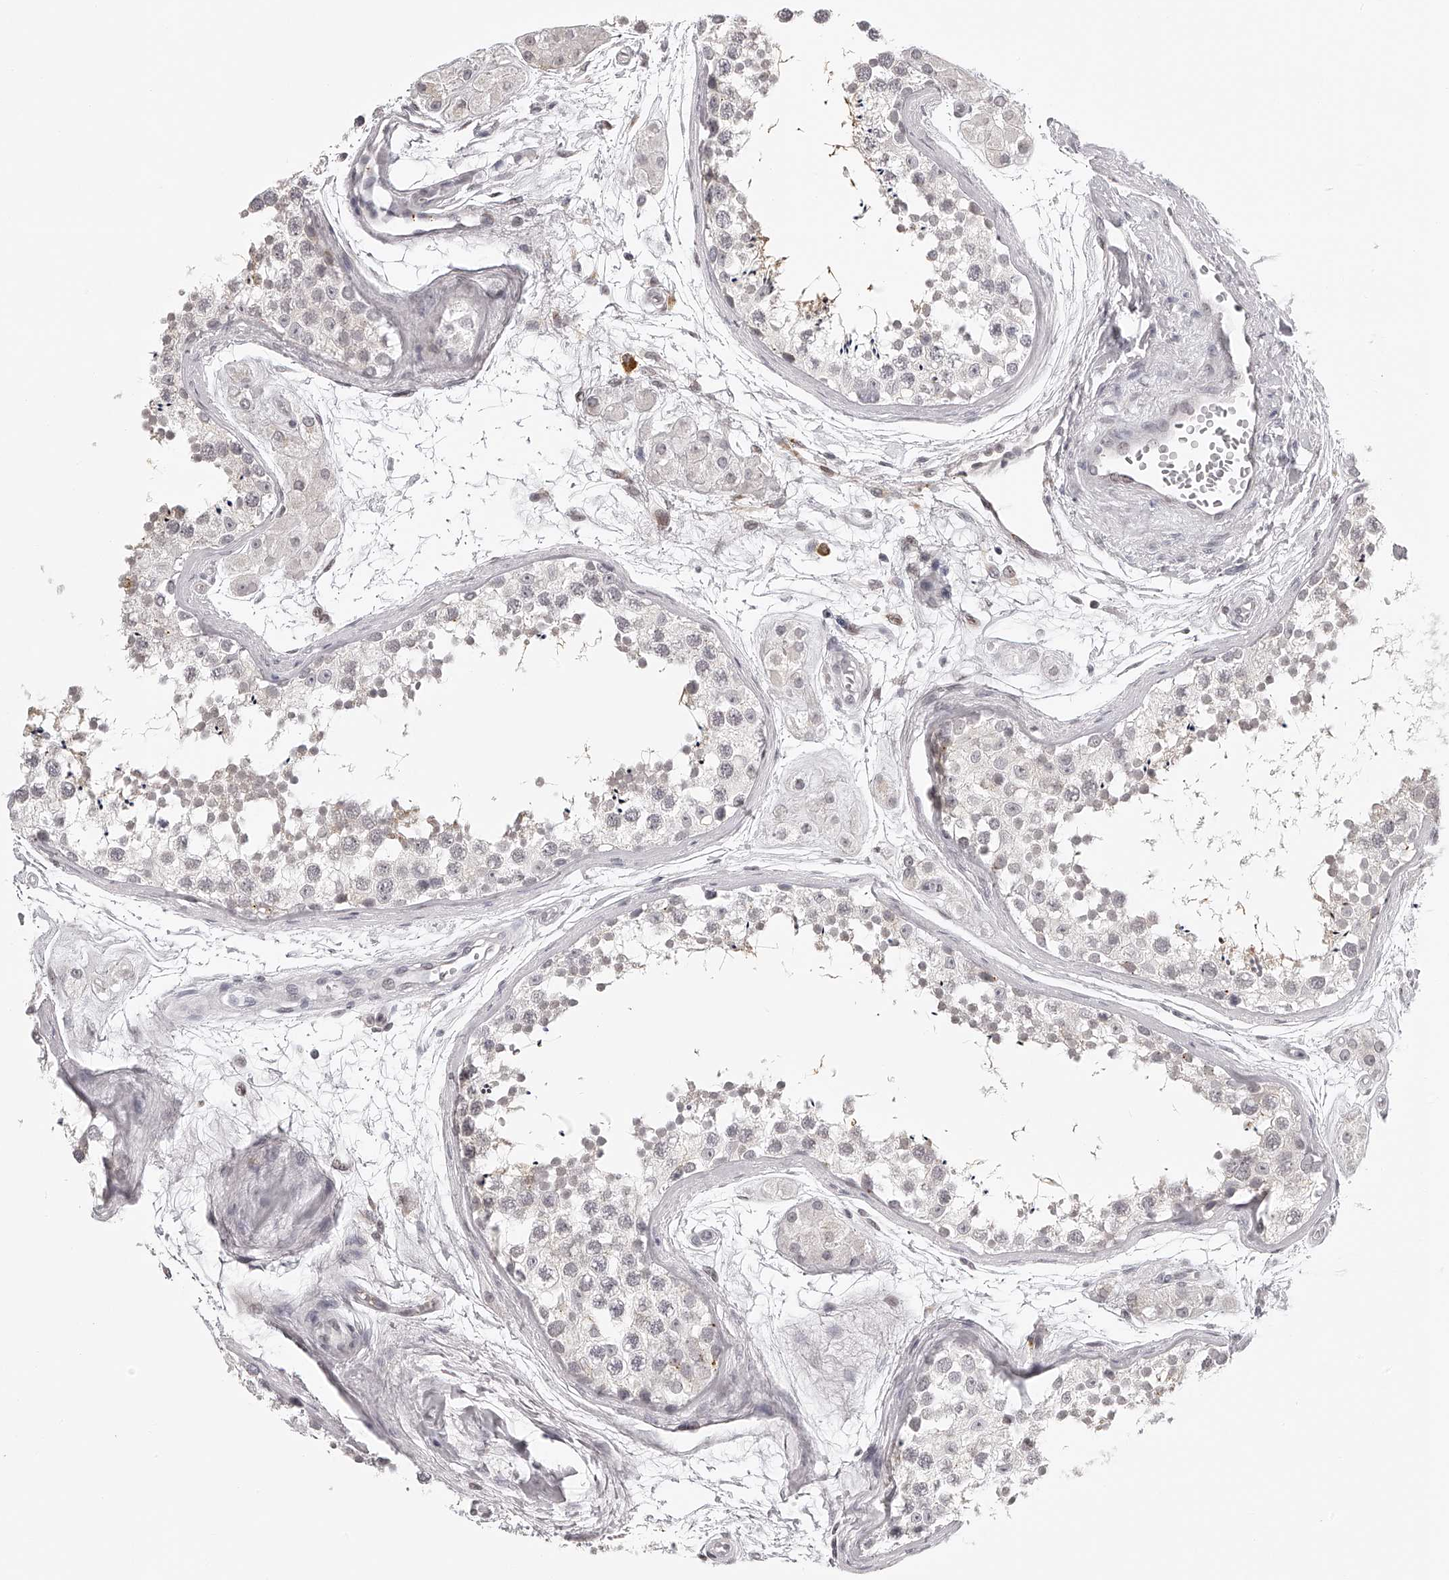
{"staining": {"intensity": "negative", "quantity": "none", "location": "none"}, "tissue": "testis", "cell_type": "Cells in seminiferous ducts", "image_type": "normal", "snomed": [{"axis": "morphology", "description": "Normal tissue, NOS"}, {"axis": "topography", "description": "Testis"}], "caption": "The immunohistochemistry (IHC) photomicrograph has no significant staining in cells in seminiferous ducts of testis. The staining was performed using DAB to visualize the protein expression in brown, while the nuclei were stained in blue with hematoxylin (Magnification: 20x).", "gene": "RNF220", "patient": {"sex": "male", "age": 56}}